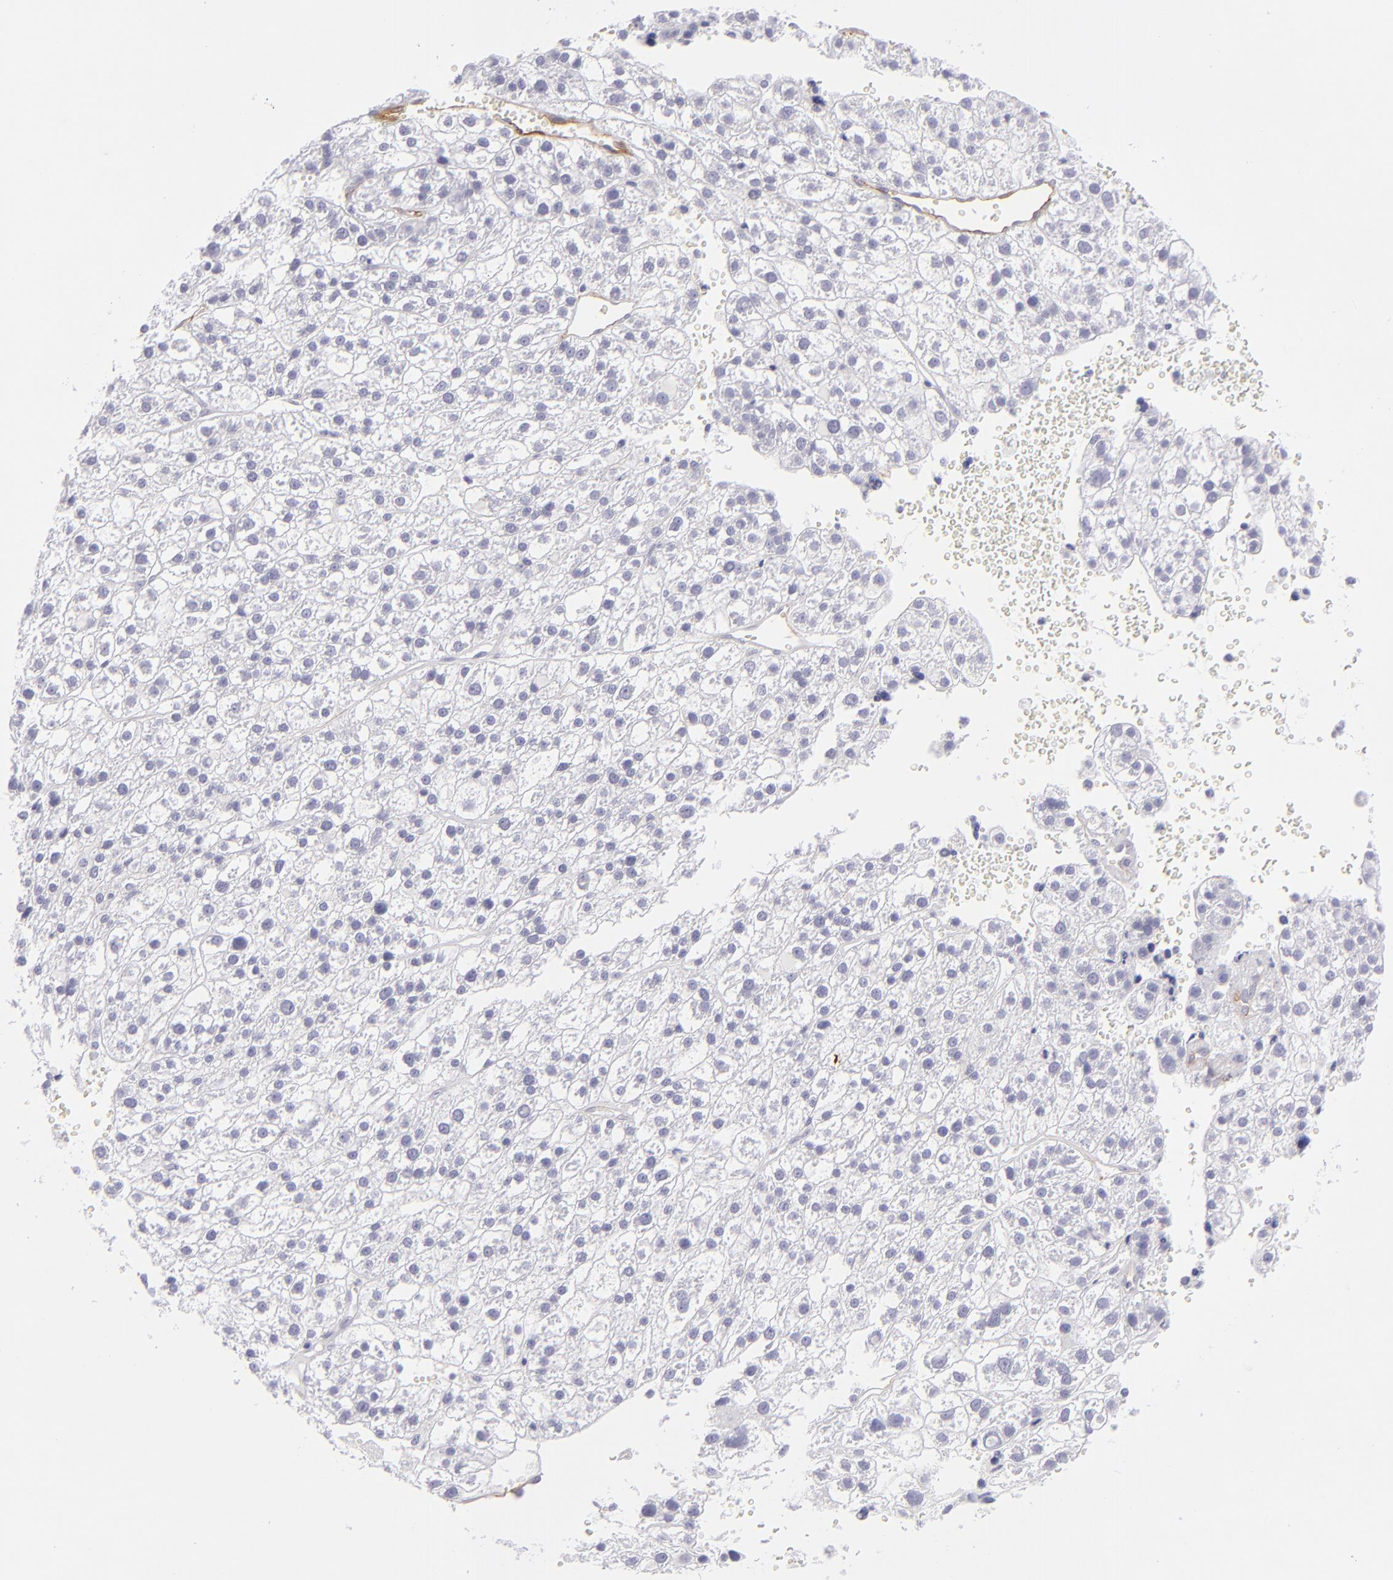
{"staining": {"intensity": "negative", "quantity": "none", "location": "none"}, "tissue": "liver cancer", "cell_type": "Tumor cells", "image_type": "cancer", "snomed": [{"axis": "morphology", "description": "Carcinoma, Hepatocellular, NOS"}, {"axis": "topography", "description": "Liver"}], "caption": "High magnification brightfield microscopy of liver cancer (hepatocellular carcinoma) stained with DAB (3,3'-diaminobenzidine) (brown) and counterstained with hematoxylin (blue): tumor cells show no significant expression. (DAB (3,3'-diaminobenzidine) IHC, high magnification).", "gene": "THBD", "patient": {"sex": "female", "age": 85}}